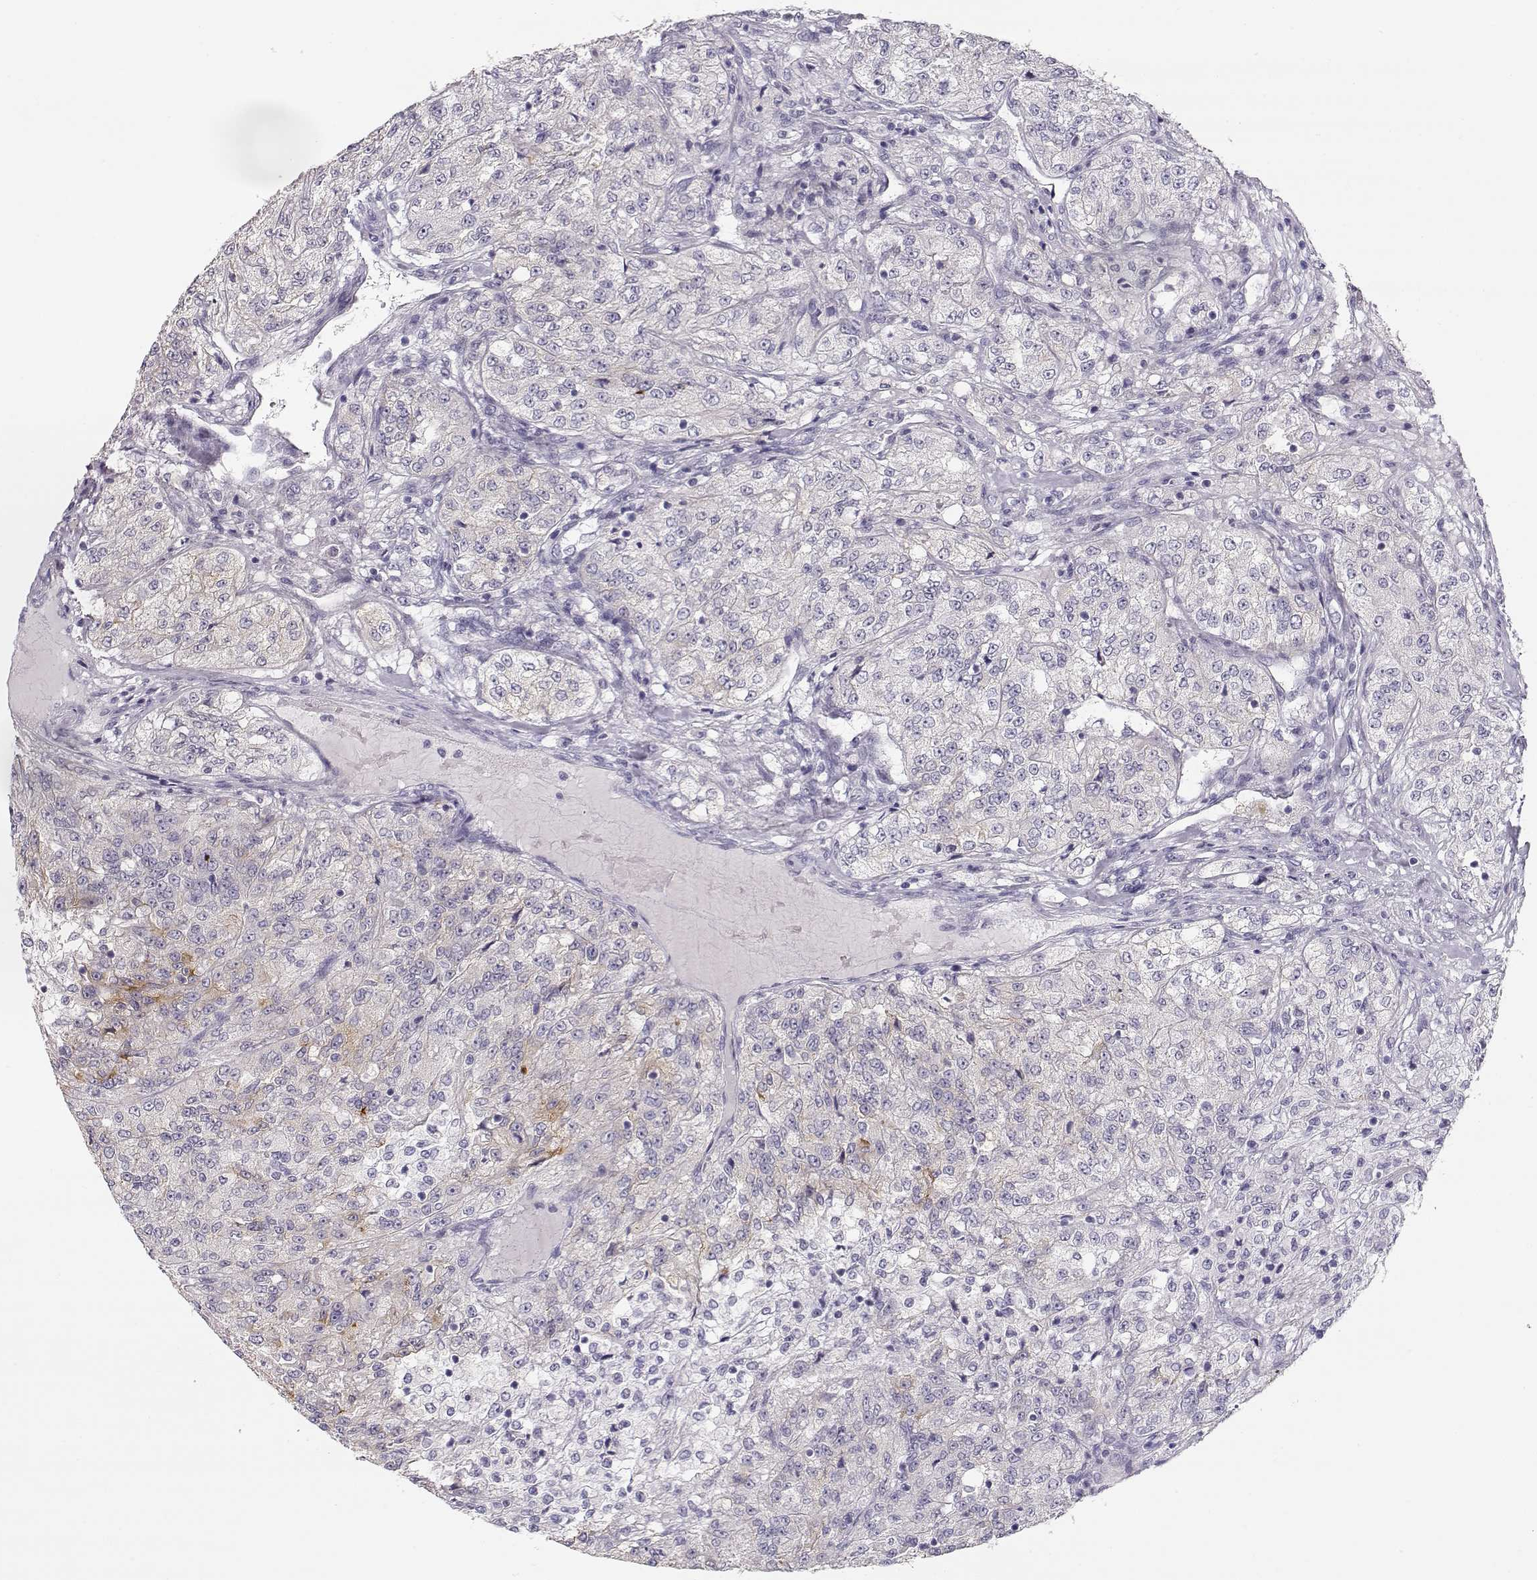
{"staining": {"intensity": "negative", "quantity": "none", "location": "none"}, "tissue": "renal cancer", "cell_type": "Tumor cells", "image_type": "cancer", "snomed": [{"axis": "morphology", "description": "Adenocarcinoma, NOS"}, {"axis": "topography", "description": "Kidney"}], "caption": "An immunohistochemistry photomicrograph of adenocarcinoma (renal) is shown. There is no staining in tumor cells of adenocarcinoma (renal). (Brightfield microscopy of DAB (3,3'-diaminobenzidine) immunohistochemistry (IHC) at high magnification).", "gene": "TTC26", "patient": {"sex": "female", "age": 63}}